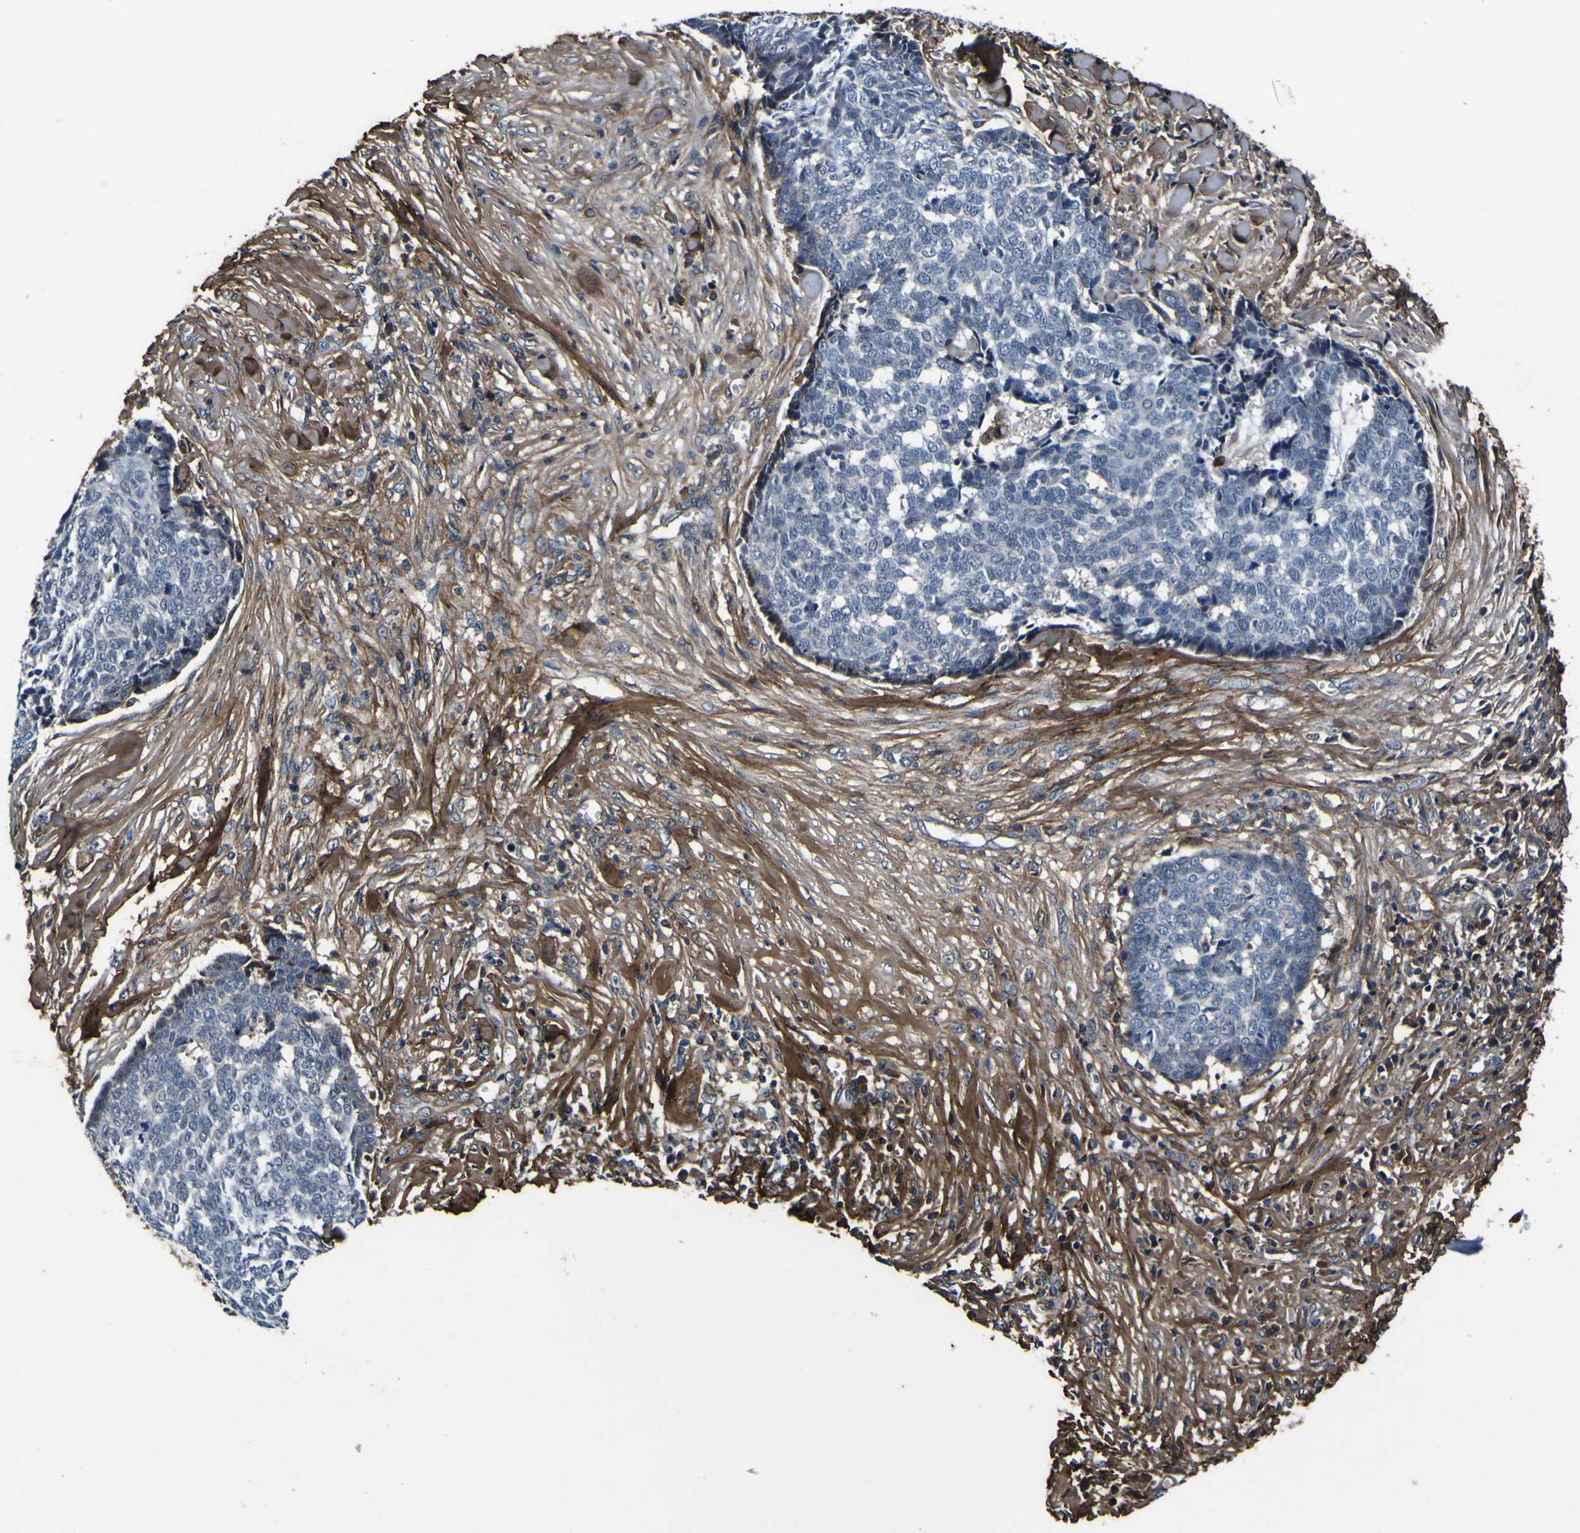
{"staining": {"intensity": "negative", "quantity": "none", "location": "none"}, "tissue": "skin cancer", "cell_type": "Tumor cells", "image_type": "cancer", "snomed": [{"axis": "morphology", "description": "Basal cell carcinoma"}, {"axis": "topography", "description": "Skin"}], "caption": "High power microscopy photomicrograph of an immunohistochemistry micrograph of skin cancer (basal cell carcinoma), revealing no significant staining in tumor cells.", "gene": "POSTN", "patient": {"sex": "male", "age": 84}}